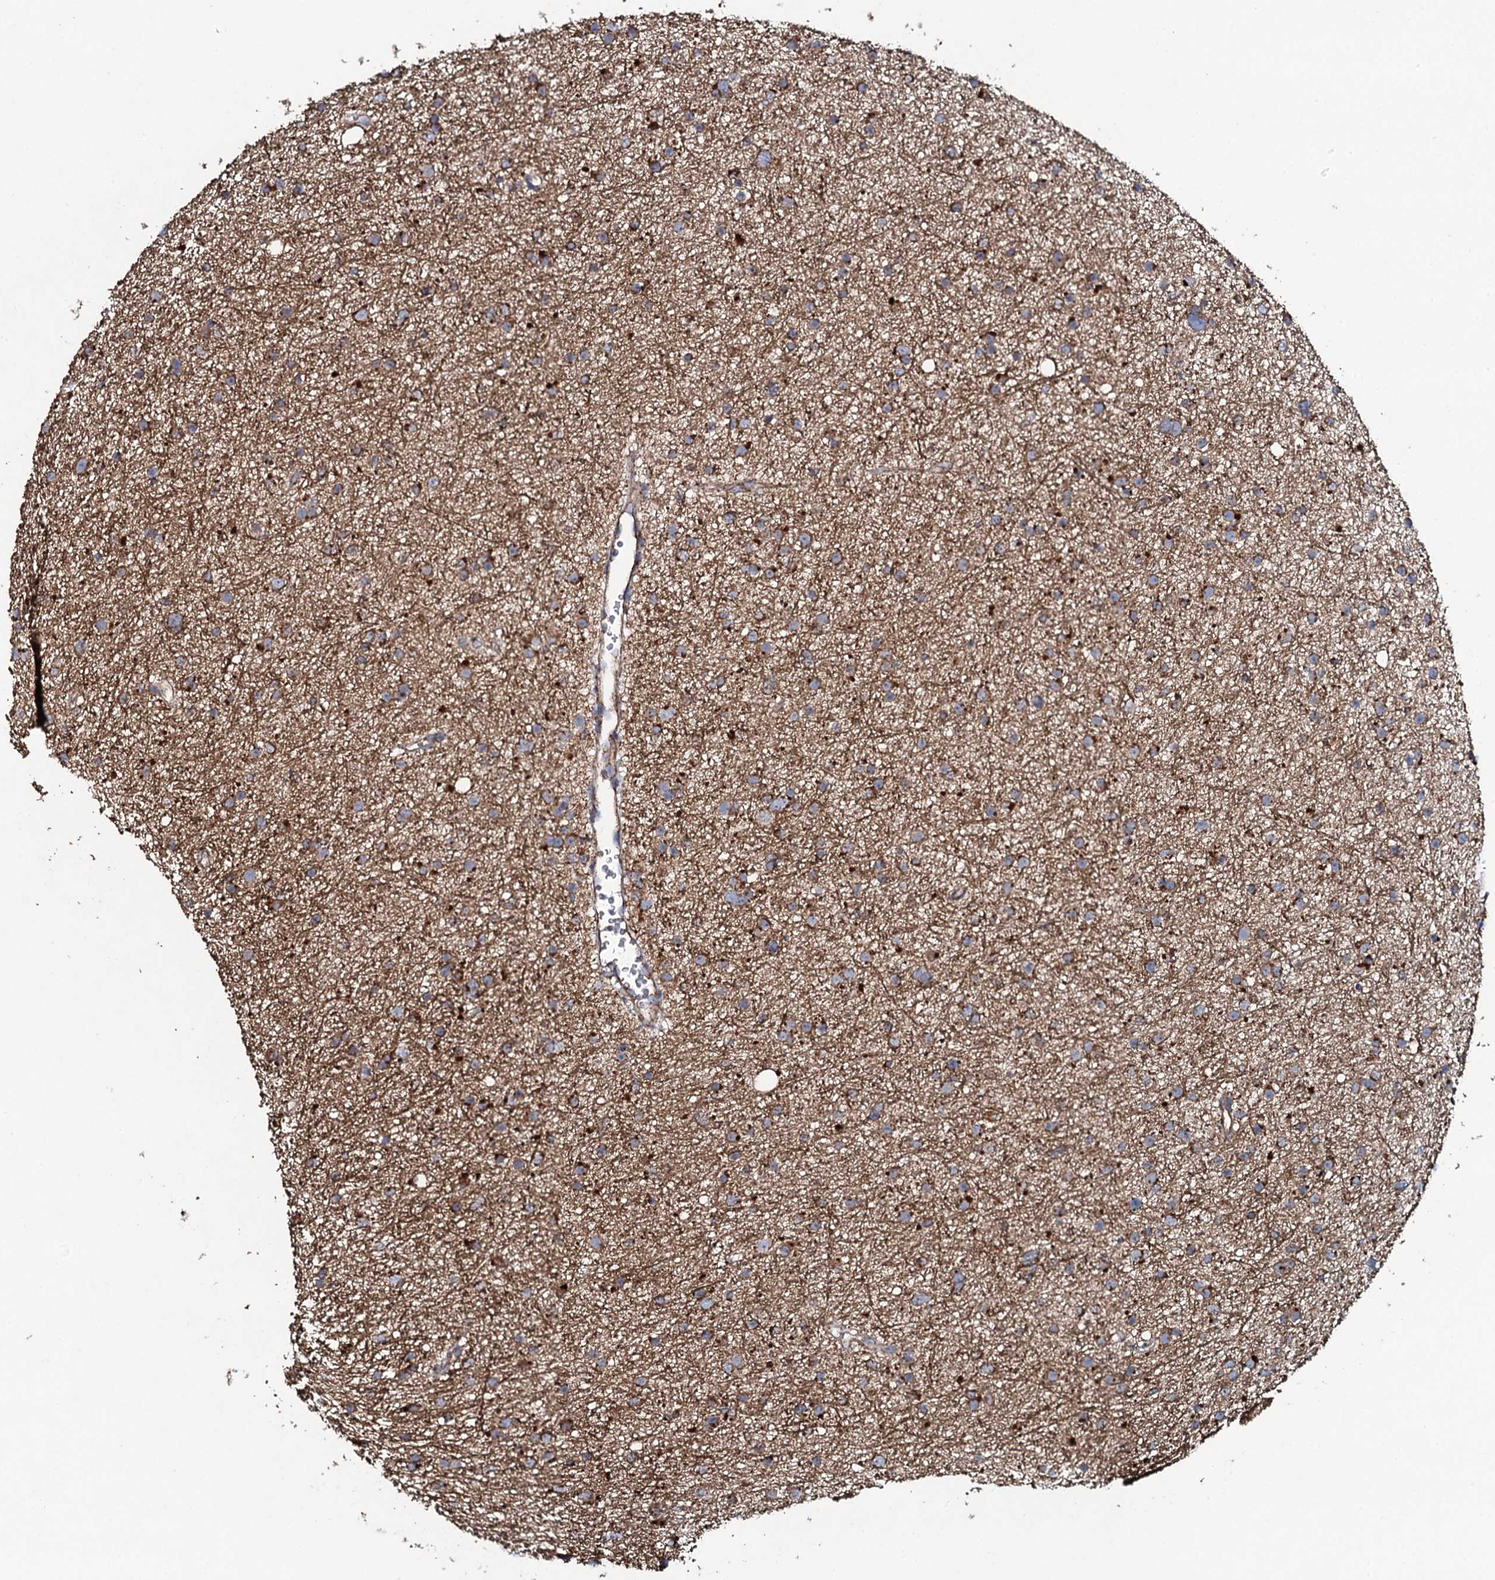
{"staining": {"intensity": "moderate", "quantity": ">75%", "location": "cytoplasmic/membranous"}, "tissue": "glioma", "cell_type": "Tumor cells", "image_type": "cancer", "snomed": [{"axis": "morphology", "description": "Glioma, malignant, Low grade"}, {"axis": "topography", "description": "Cerebral cortex"}], "caption": "Immunohistochemical staining of glioma demonstrates medium levels of moderate cytoplasmic/membranous protein positivity in approximately >75% of tumor cells.", "gene": "EVC2", "patient": {"sex": "female", "age": 39}}